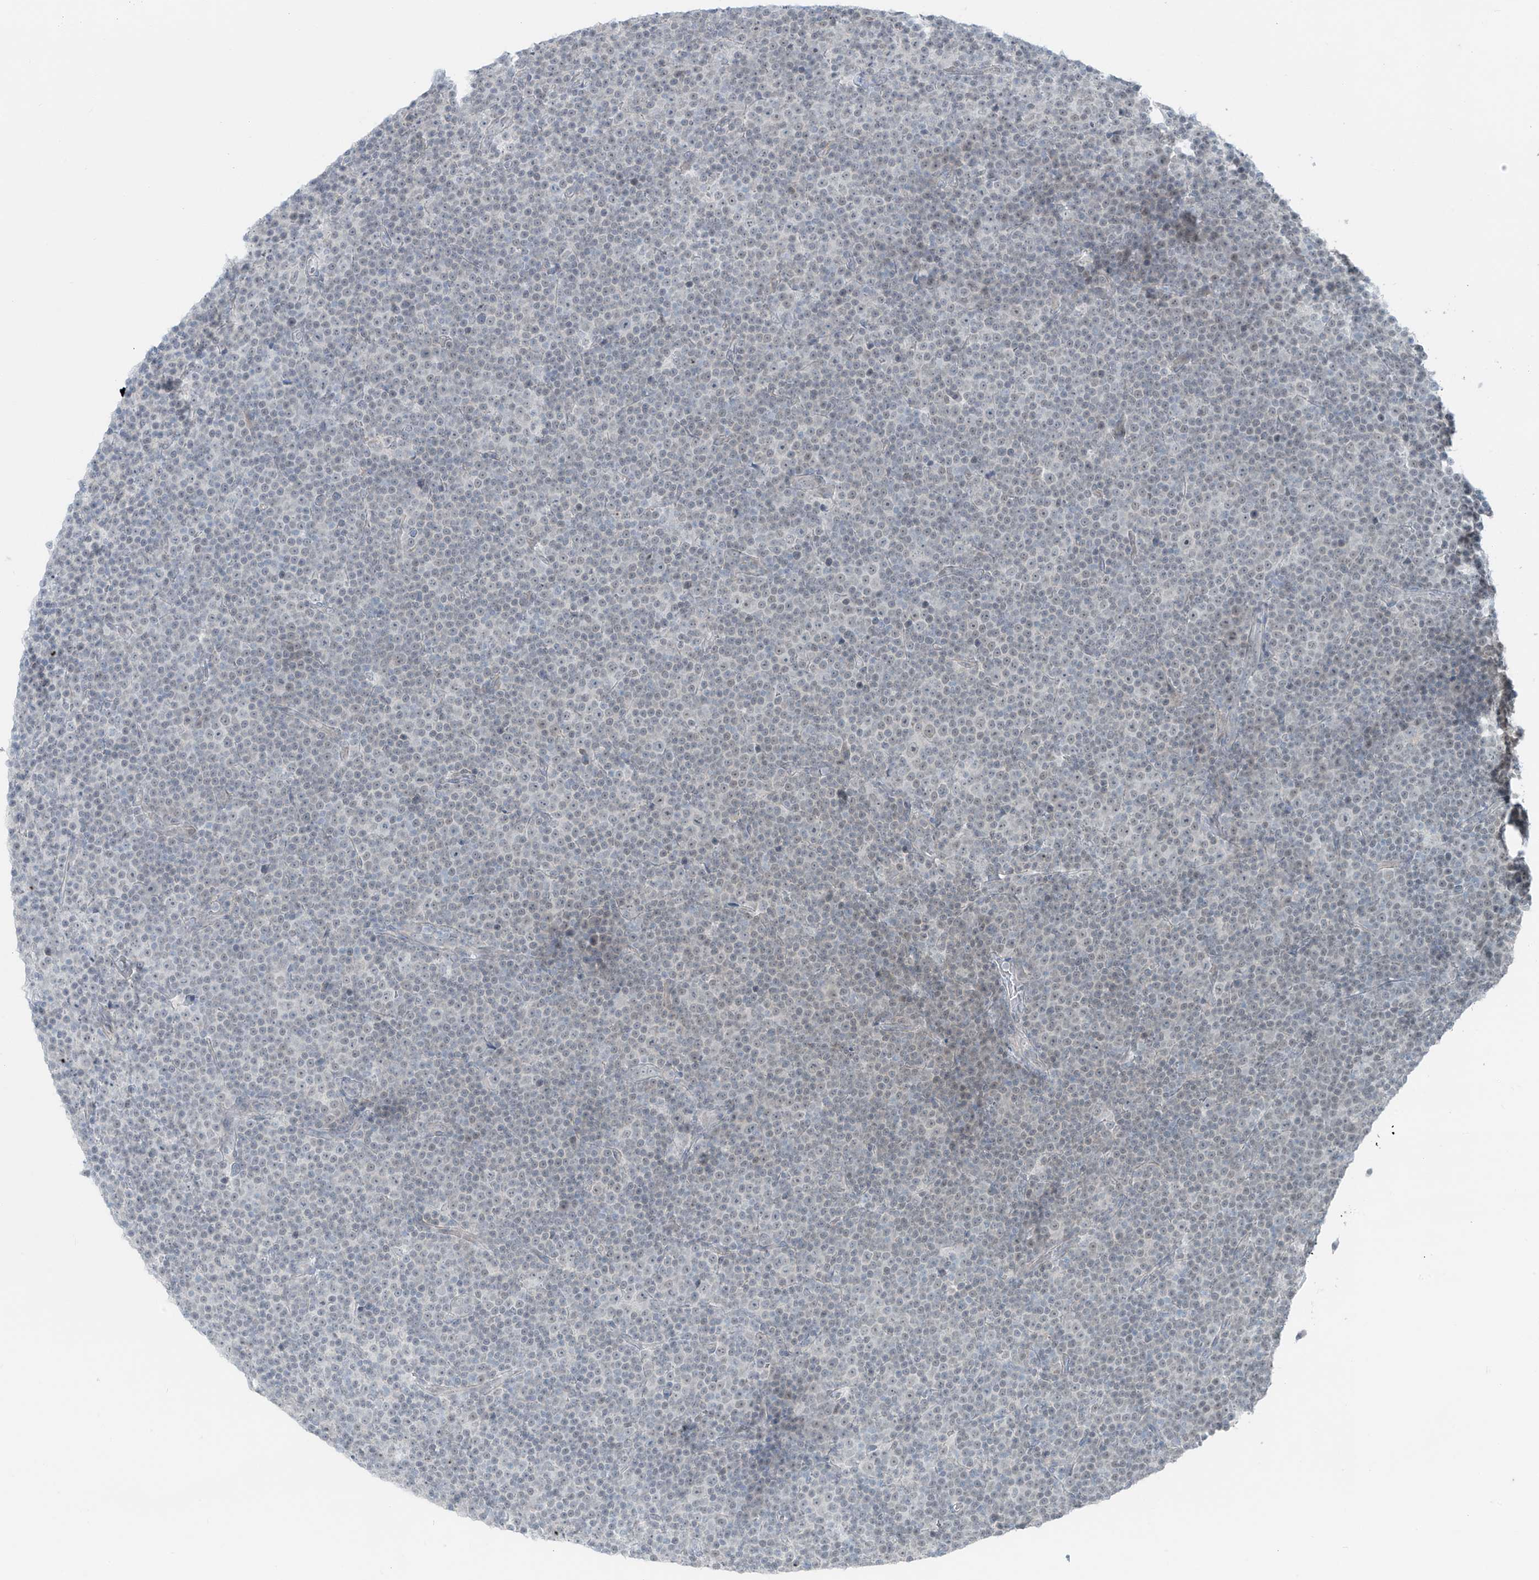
{"staining": {"intensity": "negative", "quantity": "none", "location": "none"}, "tissue": "lymphoma", "cell_type": "Tumor cells", "image_type": "cancer", "snomed": [{"axis": "morphology", "description": "Malignant lymphoma, non-Hodgkin's type, Low grade"}, {"axis": "topography", "description": "Lymph node"}], "caption": "Image shows no protein staining in tumor cells of lymphoma tissue. (DAB immunohistochemistry, high magnification).", "gene": "RASGEF1A", "patient": {"sex": "female", "age": 67}}